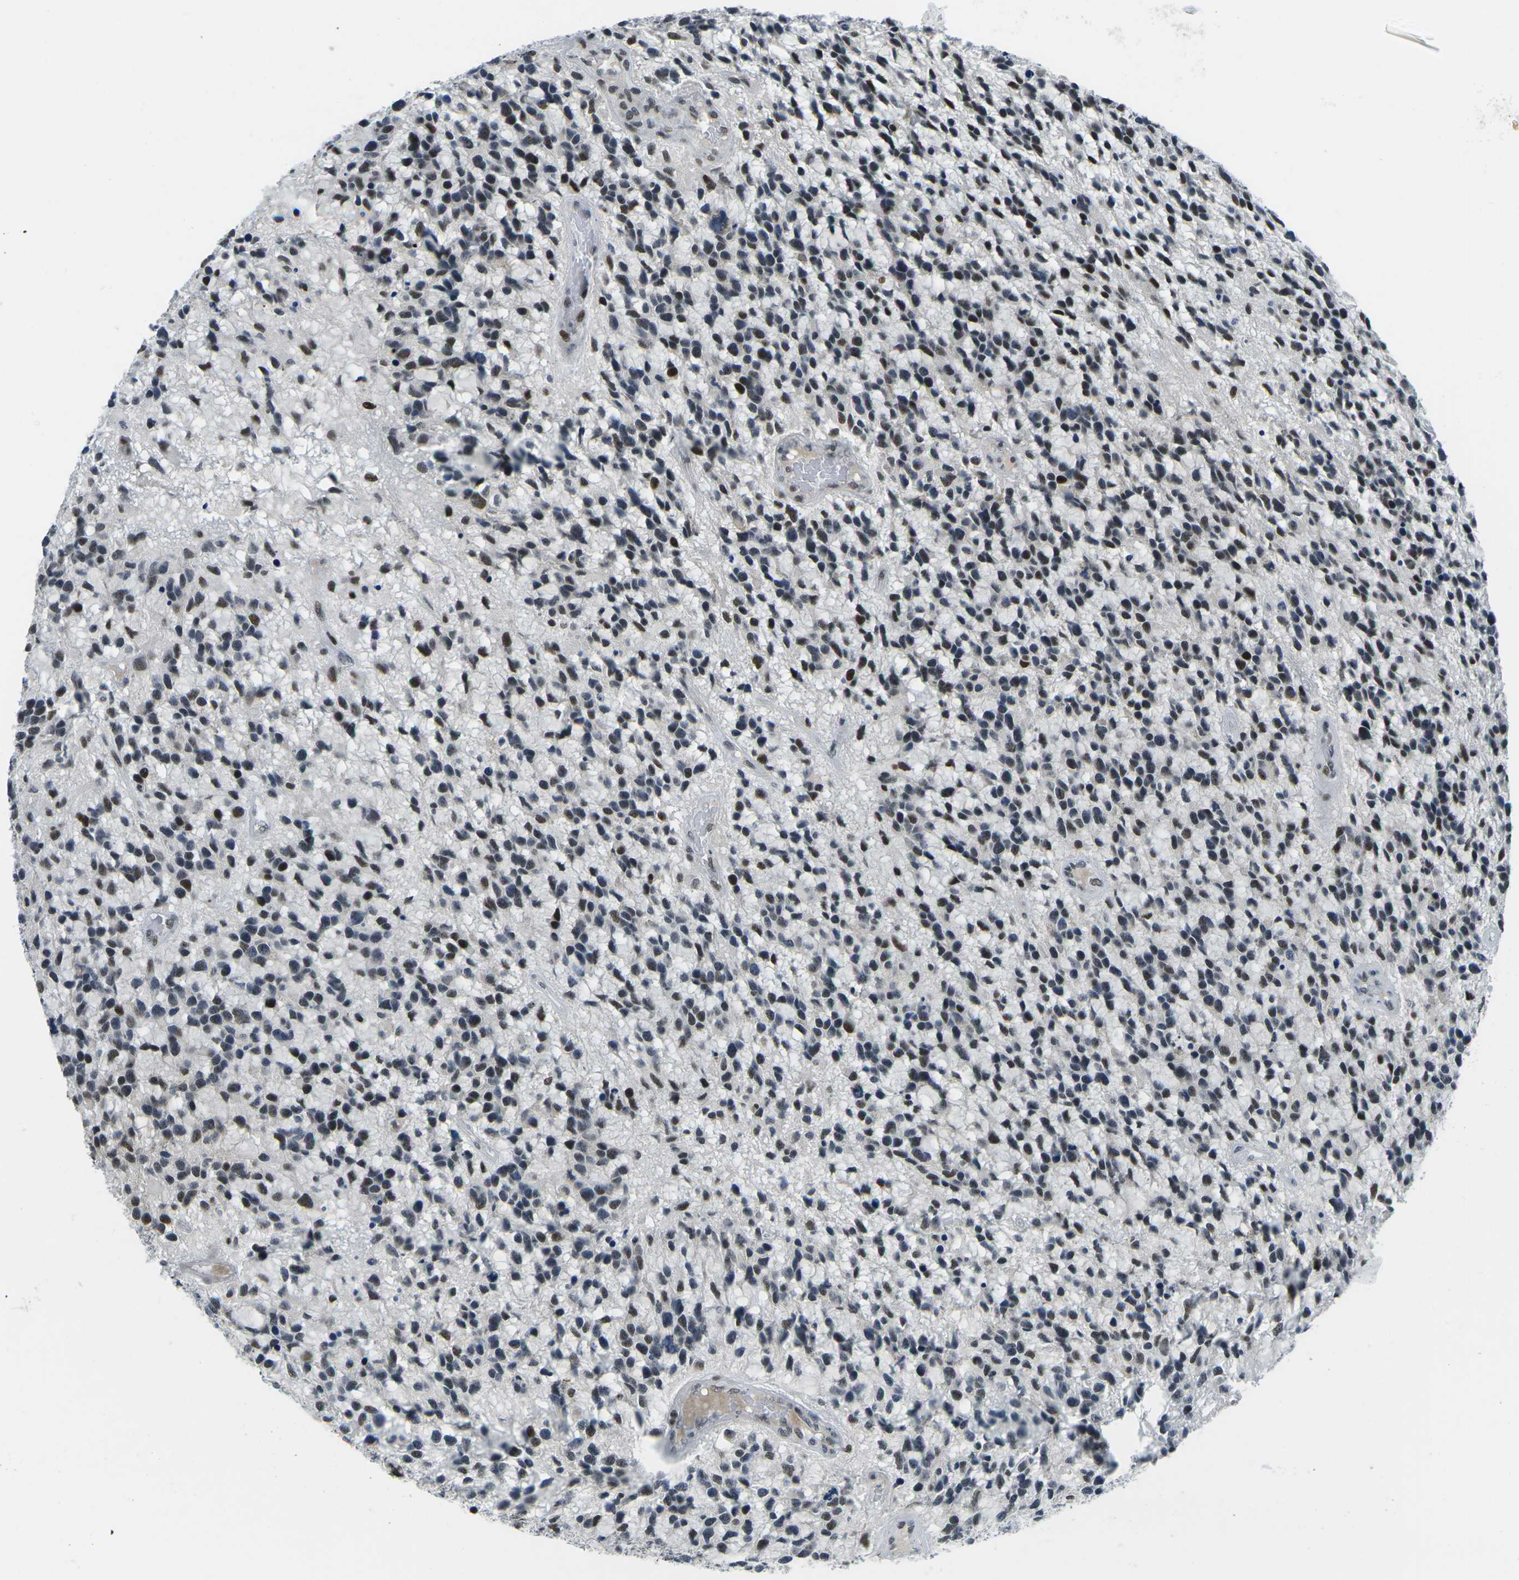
{"staining": {"intensity": "moderate", "quantity": "<25%", "location": "nuclear"}, "tissue": "glioma", "cell_type": "Tumor cells", "image_type": "cancer", "snomed": [{"axis": "morphology", "description": "Glioma, malignant, High grade"}, {"axis": "topography", "description": "Brain"}], "caption": "Protein positivity by immunohistochemistry (IHC) shows moderate nuclear expression in approximately <25% of tumor cells in malignant high-grade glioma.", "gene": "PRPF8", "patient": {"sex": "female", "age": 58}}